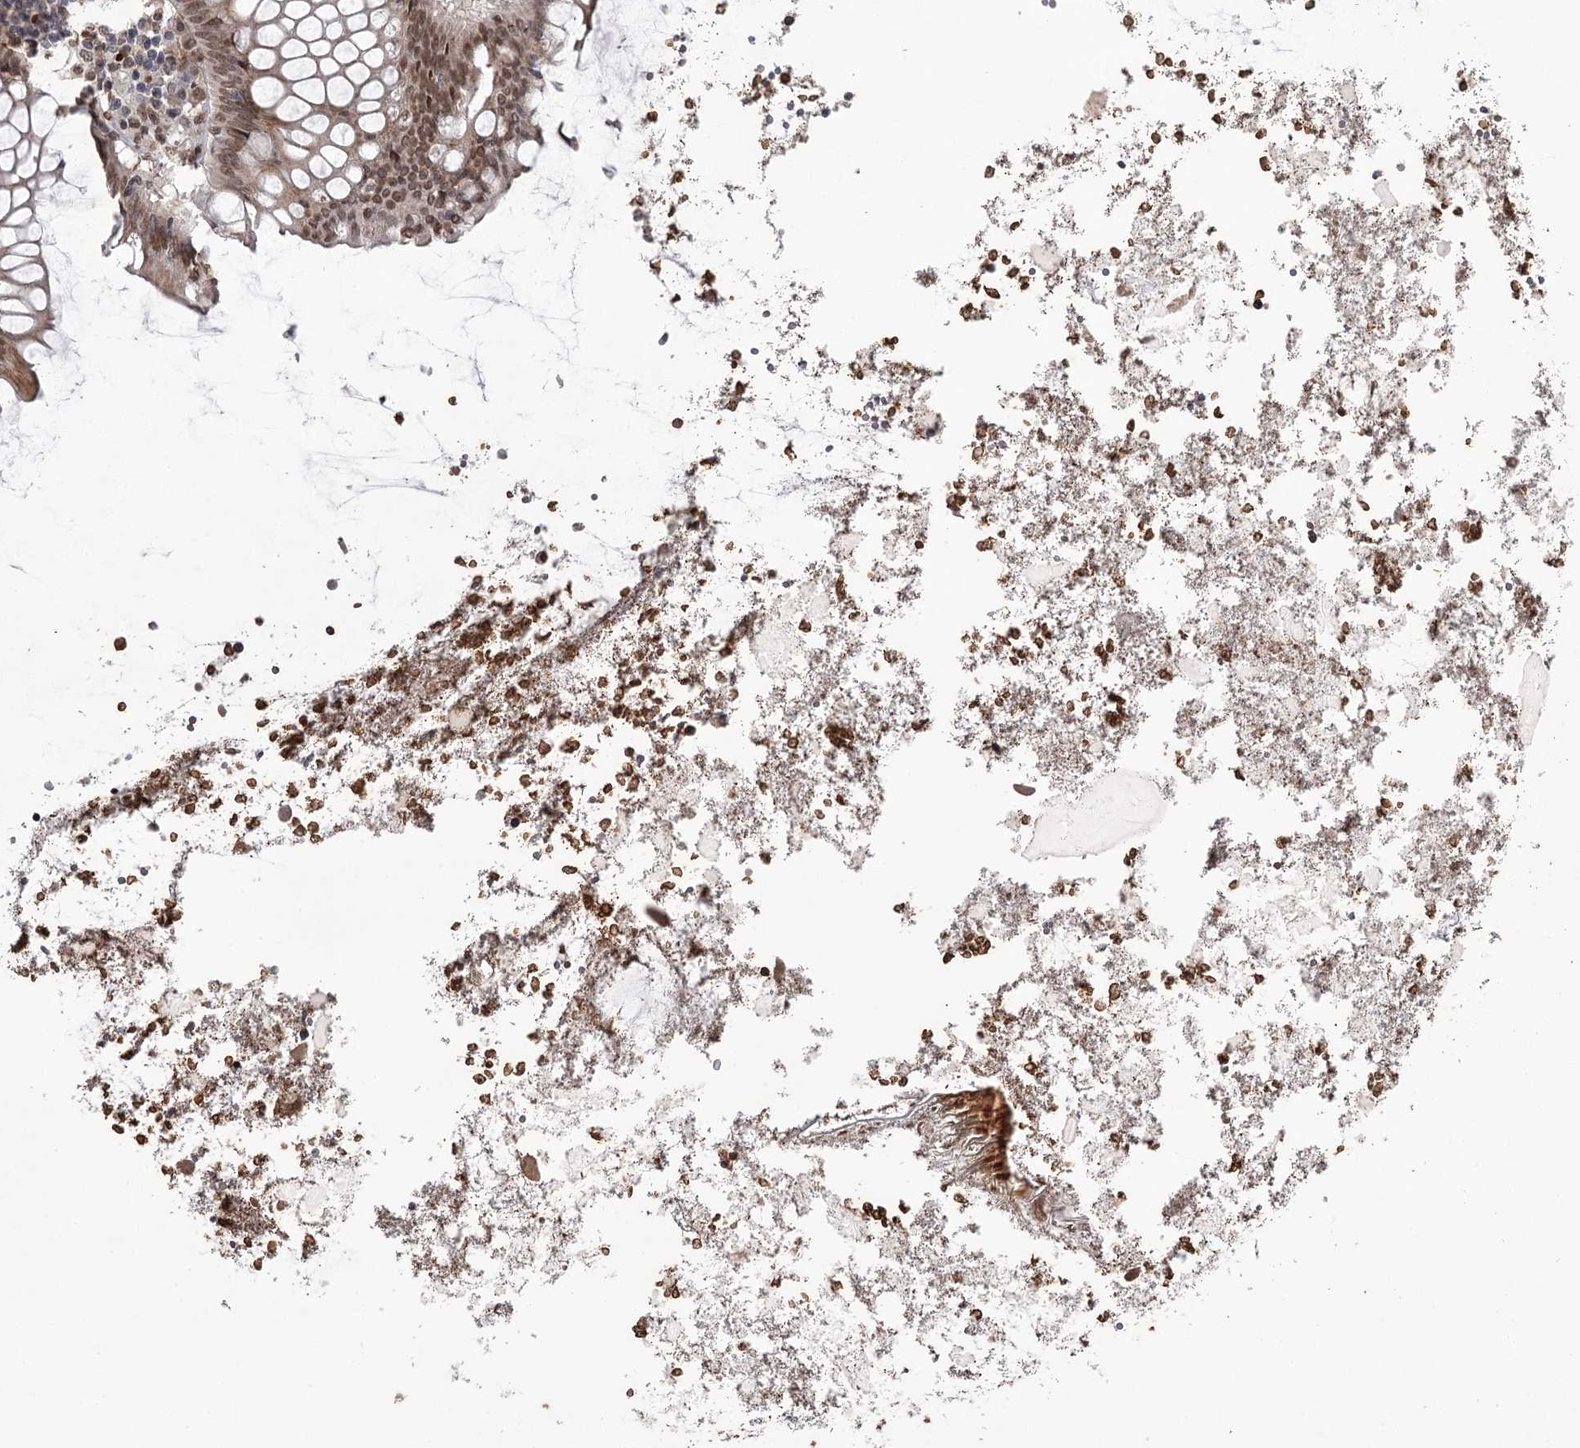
{"staining": {"intensity": "moderate", "quantity": ">75%", "location": "nuclear"}, "tissue": "appendix", "cell_type": "Glandular cells", "image_type": "normal", "snomed": [{"axis": "morphology", "description": "Normal tissue, NOS"}, {"axis": "topography", "description": "Appendix"}], "caption": "Brown immunohistochemical staining in benign appendix reveals moderate nuclear positivity in approximately >75% of glandular cells. The staining is performed using DAB (3,3'-diaminobenzidine) brown chromogen to label protein expression. The nuclei are counter-stained blue using hematoxylin.", "gene": "THYN1", "patient": {"sex": "female", "age": 54}}